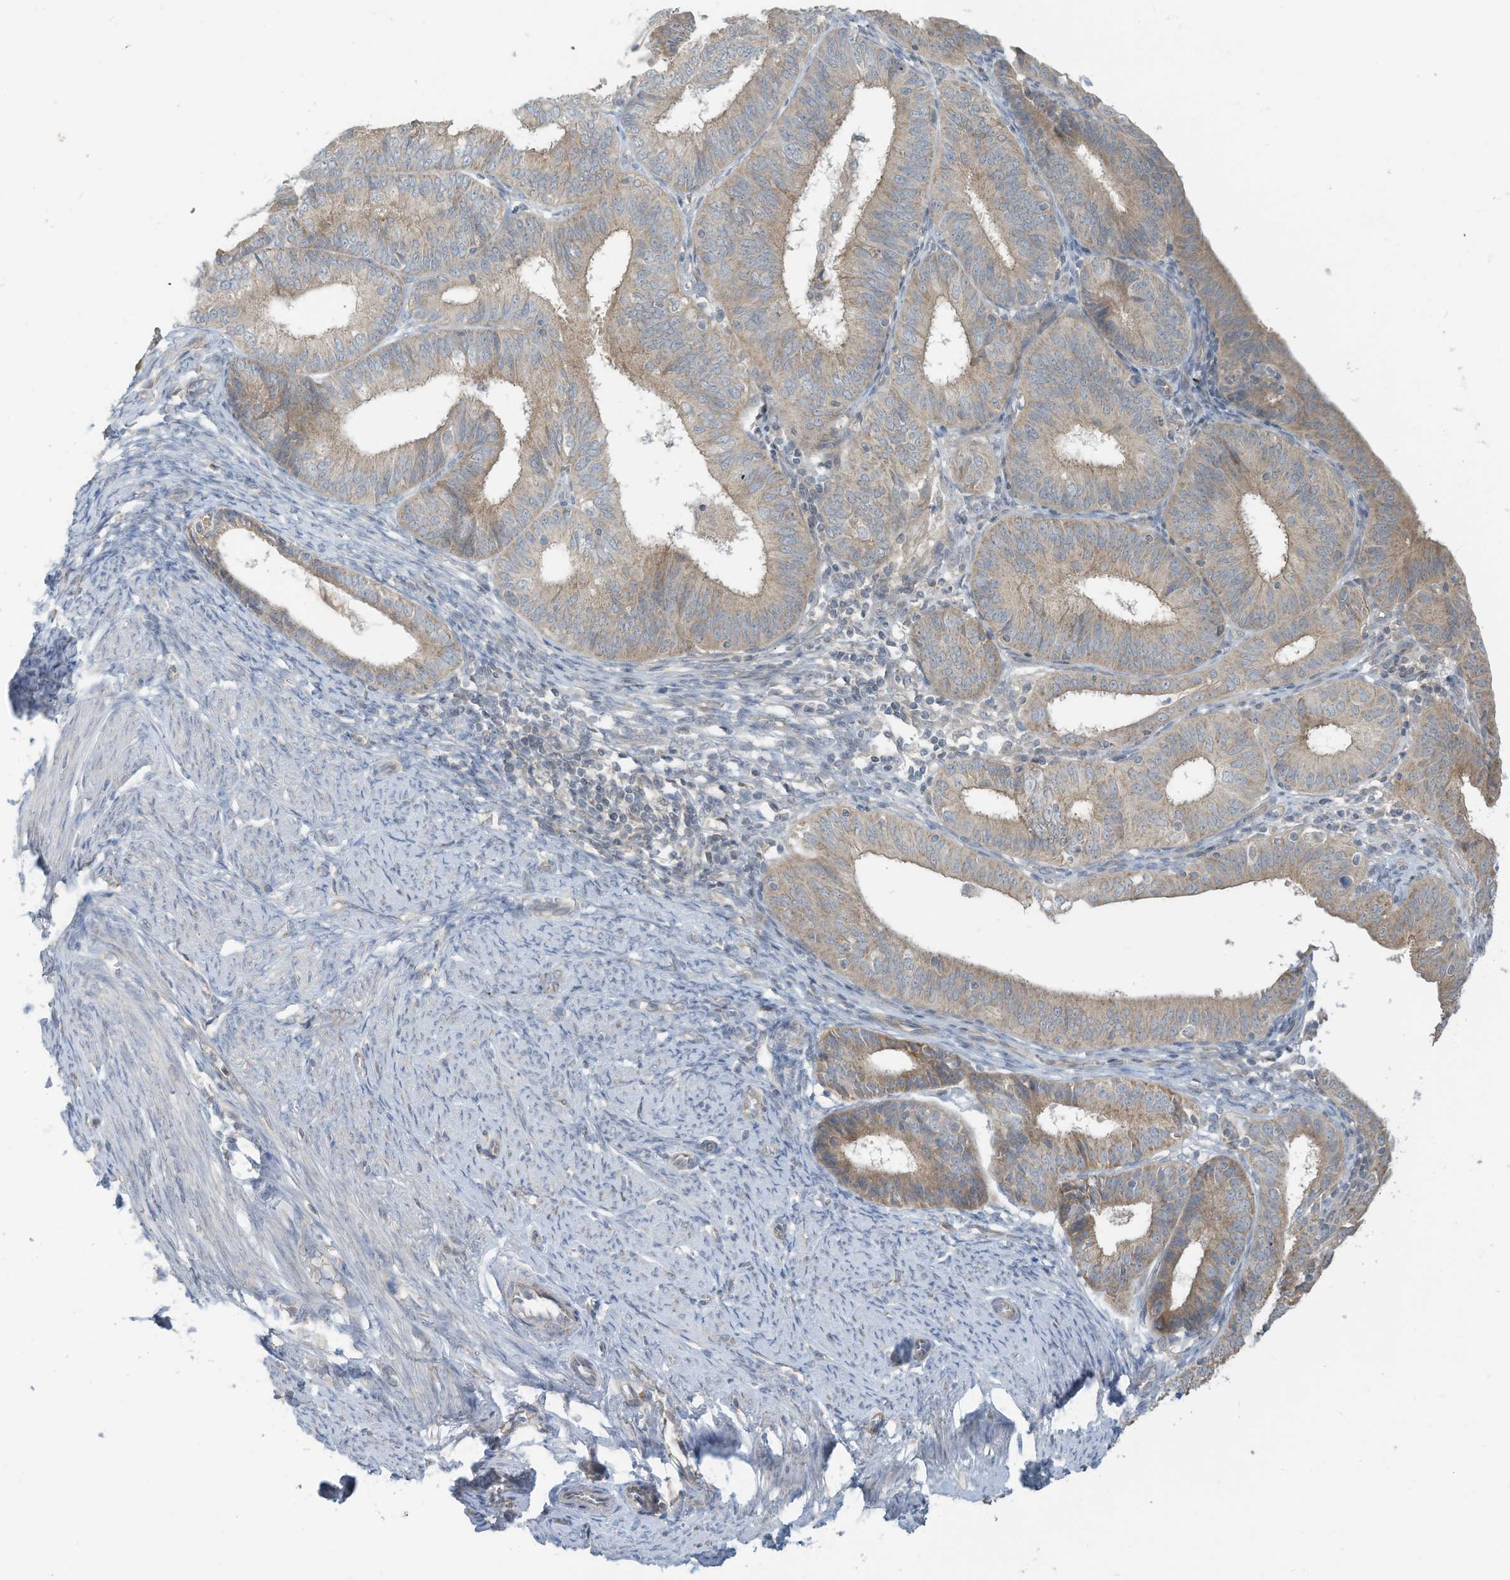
{"staining": {"intensity": "weak", "quantity": ">75%", "location": "cytoplasmic/membranous"}, "tissue": "endometrial cancer", "cell_type": "Tumor cells", "image_type": "cancer", "snomed": [{"axis": "morphology", "description": "Adenocarcinoma, NOS"}, {"axis": "topography", "description": "Endometrium"}], "caption": "This is a photomicrograph of IHC staining of endometrial cancer, which shows weak staining in the cytoplasmic/membranous of tumor cells.", "gene": "SCGB1D2", "patient": {"sex": "female", "age": 51}}